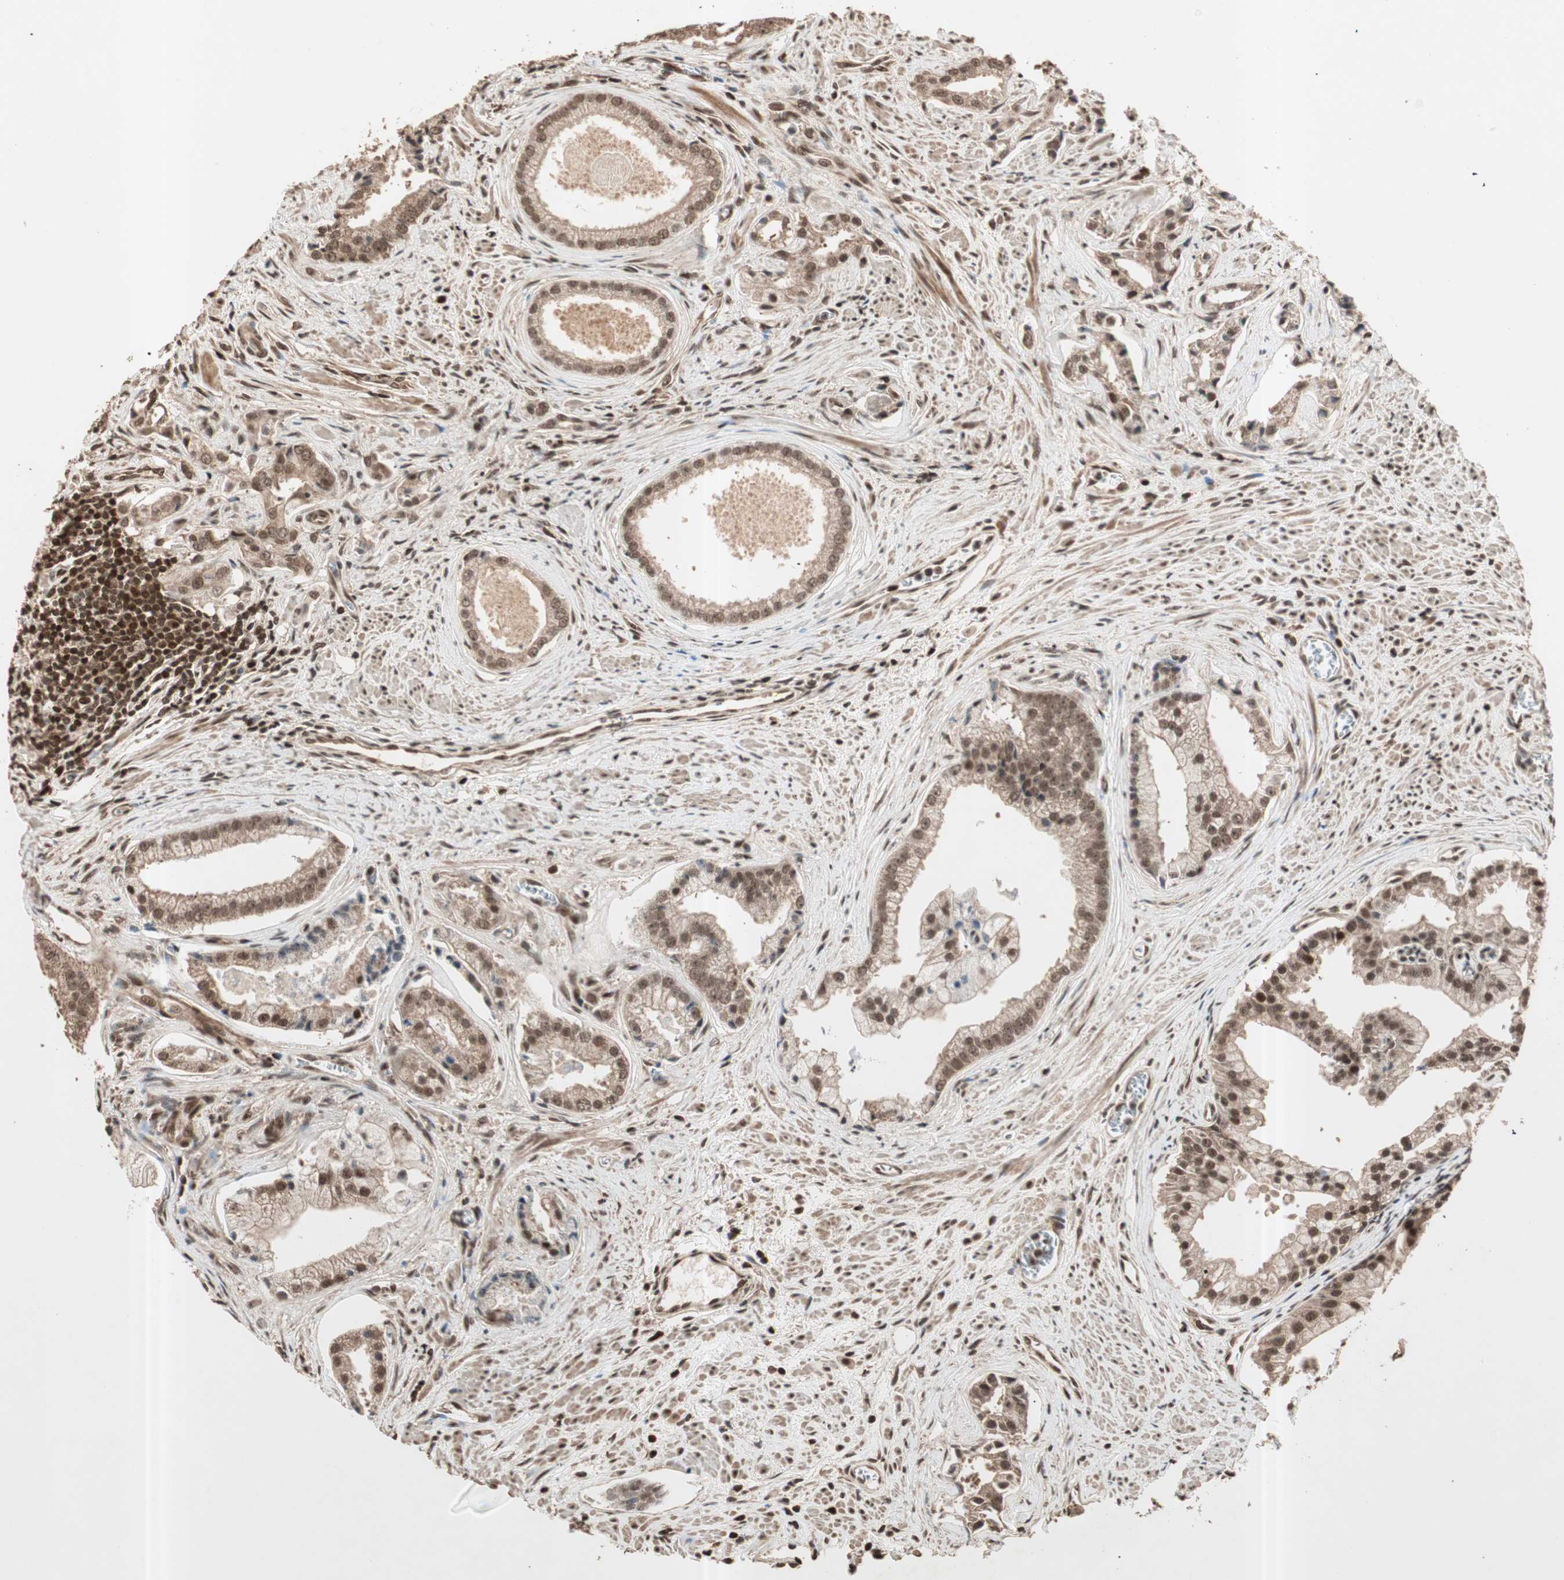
{"staining": {"intensity": "strong", "quantity": ">75%", "location": "cytoplasmic/membranous,nuclear"}, "tissue": "prostate cancer", "cell_type": "Tumor cells", "image_type": "cancer", "snomed": [{"axis": "morphology", "description": "Adenocarcinoma, High grade"}, {"axis": "topography", "description": "Prostate"}], "caption": "DAB immunohistochemical staining of prostate cancer (adenocarcinoma (high-grade)) exhibits strong cytoplasmic/membranous and nuclear protein positivity in about >75% of tumor cells.", "gene": "ALKBH5", "patient": {"sex": "male", "age": 67}}